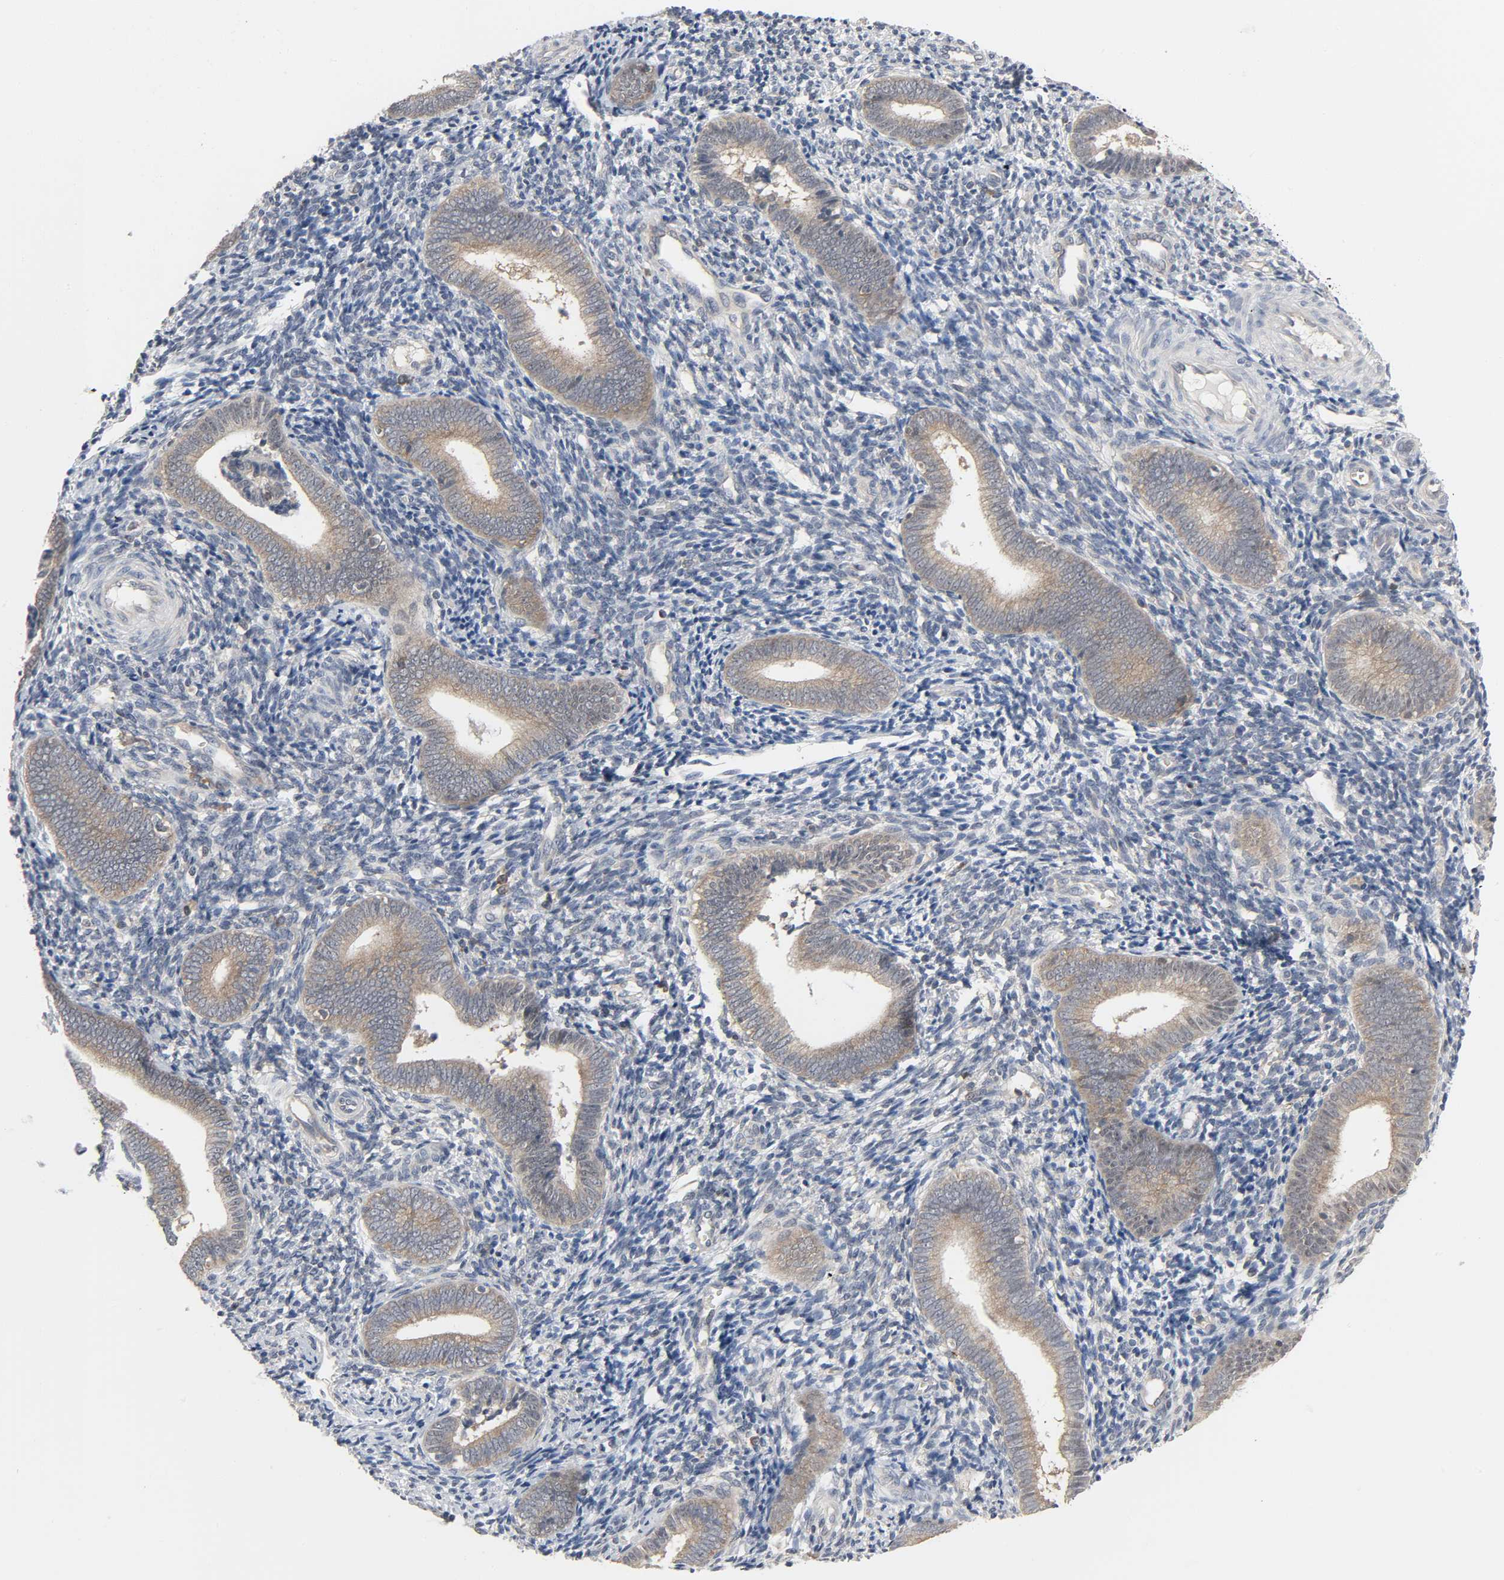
{"staining": {"intensity": "negative", "quantity": "none", "location": "none"}, "tissue": "endometrium", "cell_type": "Cells in endometrial stroma", "image_type": "normal", "snomed": [{"axis": "morphology", "description": "Normal tissue, NOS"}, {"axis": "topography", "description": "Uterus"}, {"axis": "topography", "description": "Endometrium"}], "caption": "An immunohistochemistry micrograph of normal endometrium is shown. There is no staining in cells in endometrial stroma of endometrium. (DAB (3,3'-diaminobenzidine) IHC with hematoxylin counter stain).", "gene": "PLEKHA2", "patient": {"sex": "female", "age": 33}}